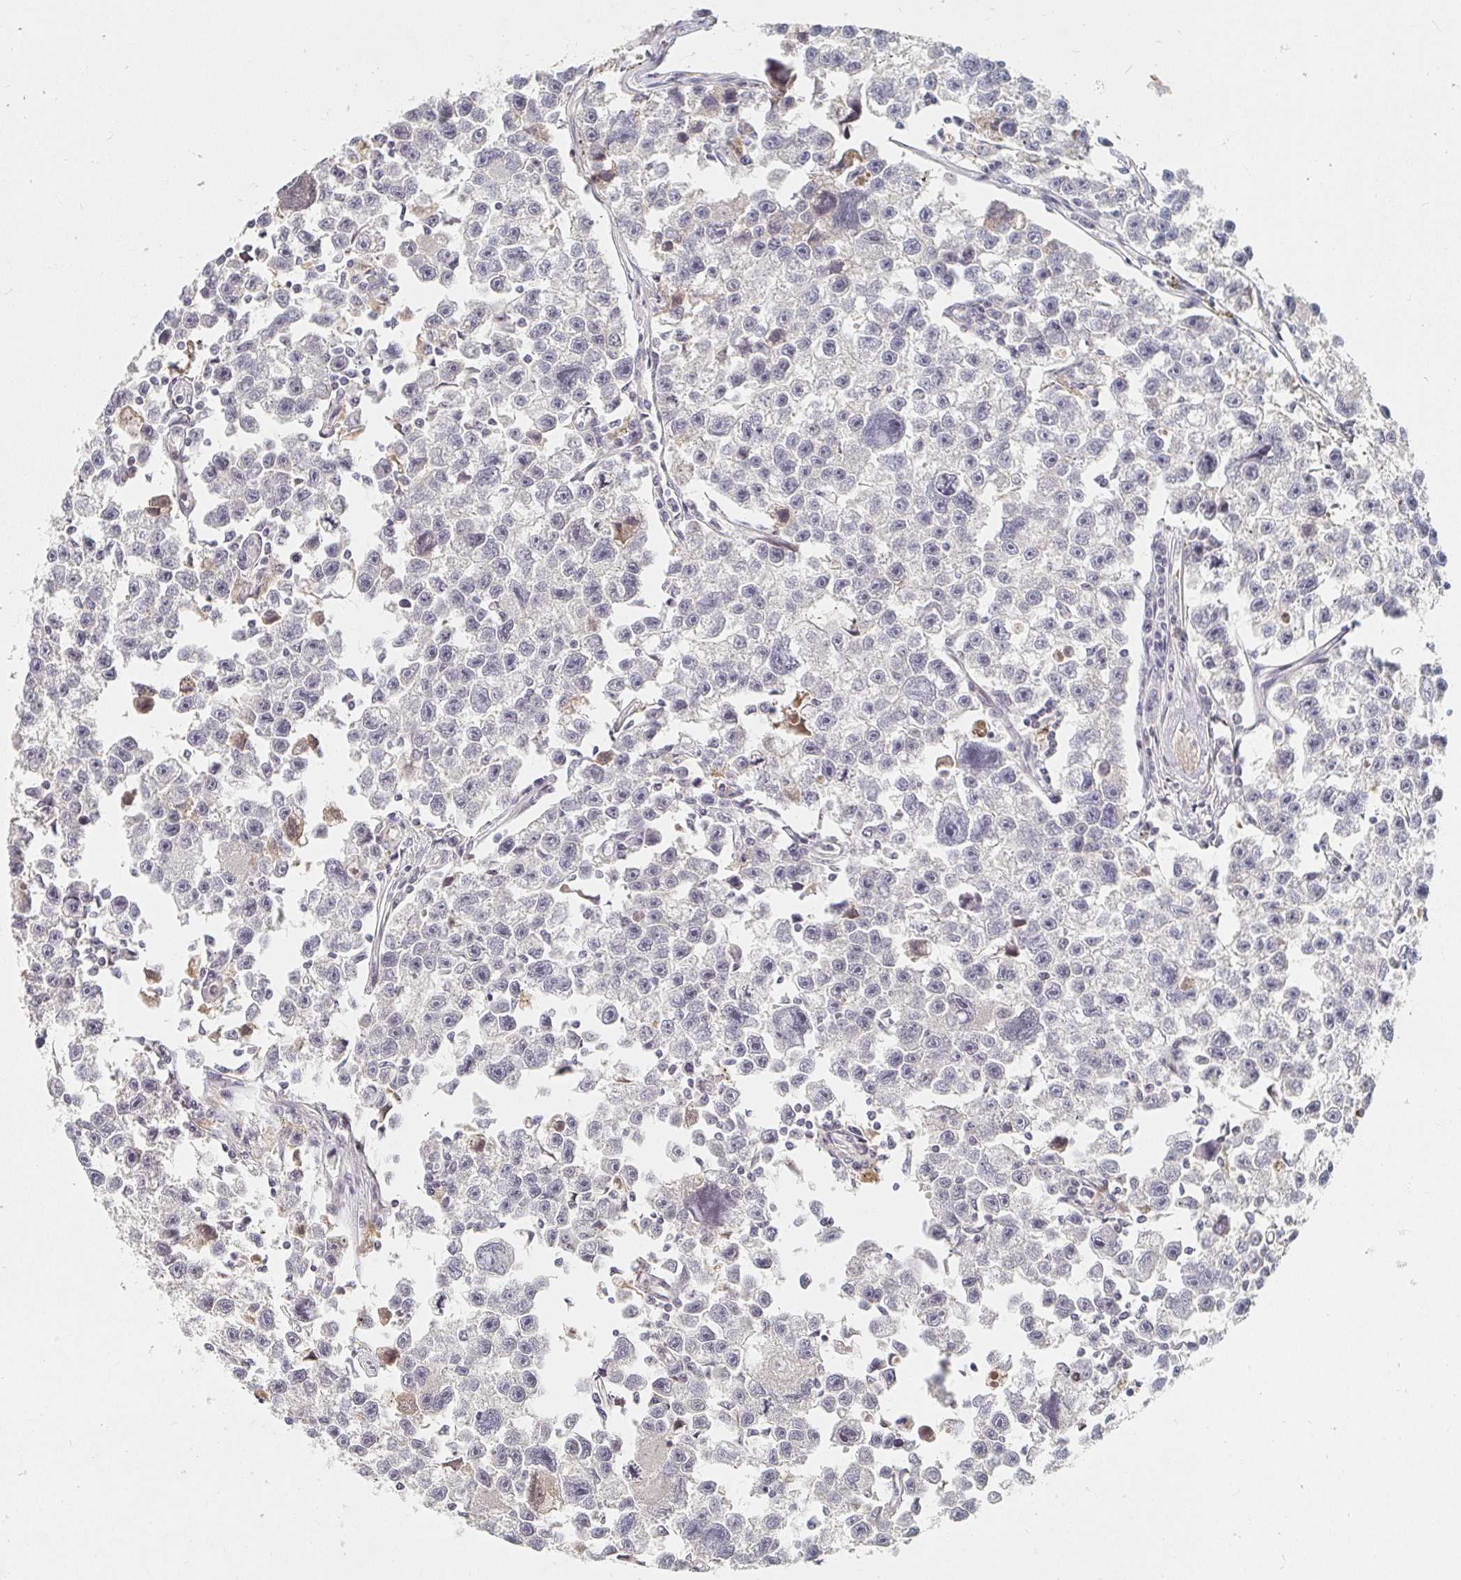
{"staining": {"intensity": "negative", "quantity": "none", "location": "none"}, "tissue": "testis cancer", "cell_type": "Tumor cells", "image_type": "cancer", "snomed": [{"axis": "morphology", "description": "Seminoma, NOS"}, {"axis": "topography", "description": "Testis"}], "caption": "An immunohistochemistry photomicrograph of testis seminoma is shown. There is no staining in tumor cells of testis seminoma.", "gene": "NME9", "patient": {"sex": "male", "age": 26}}